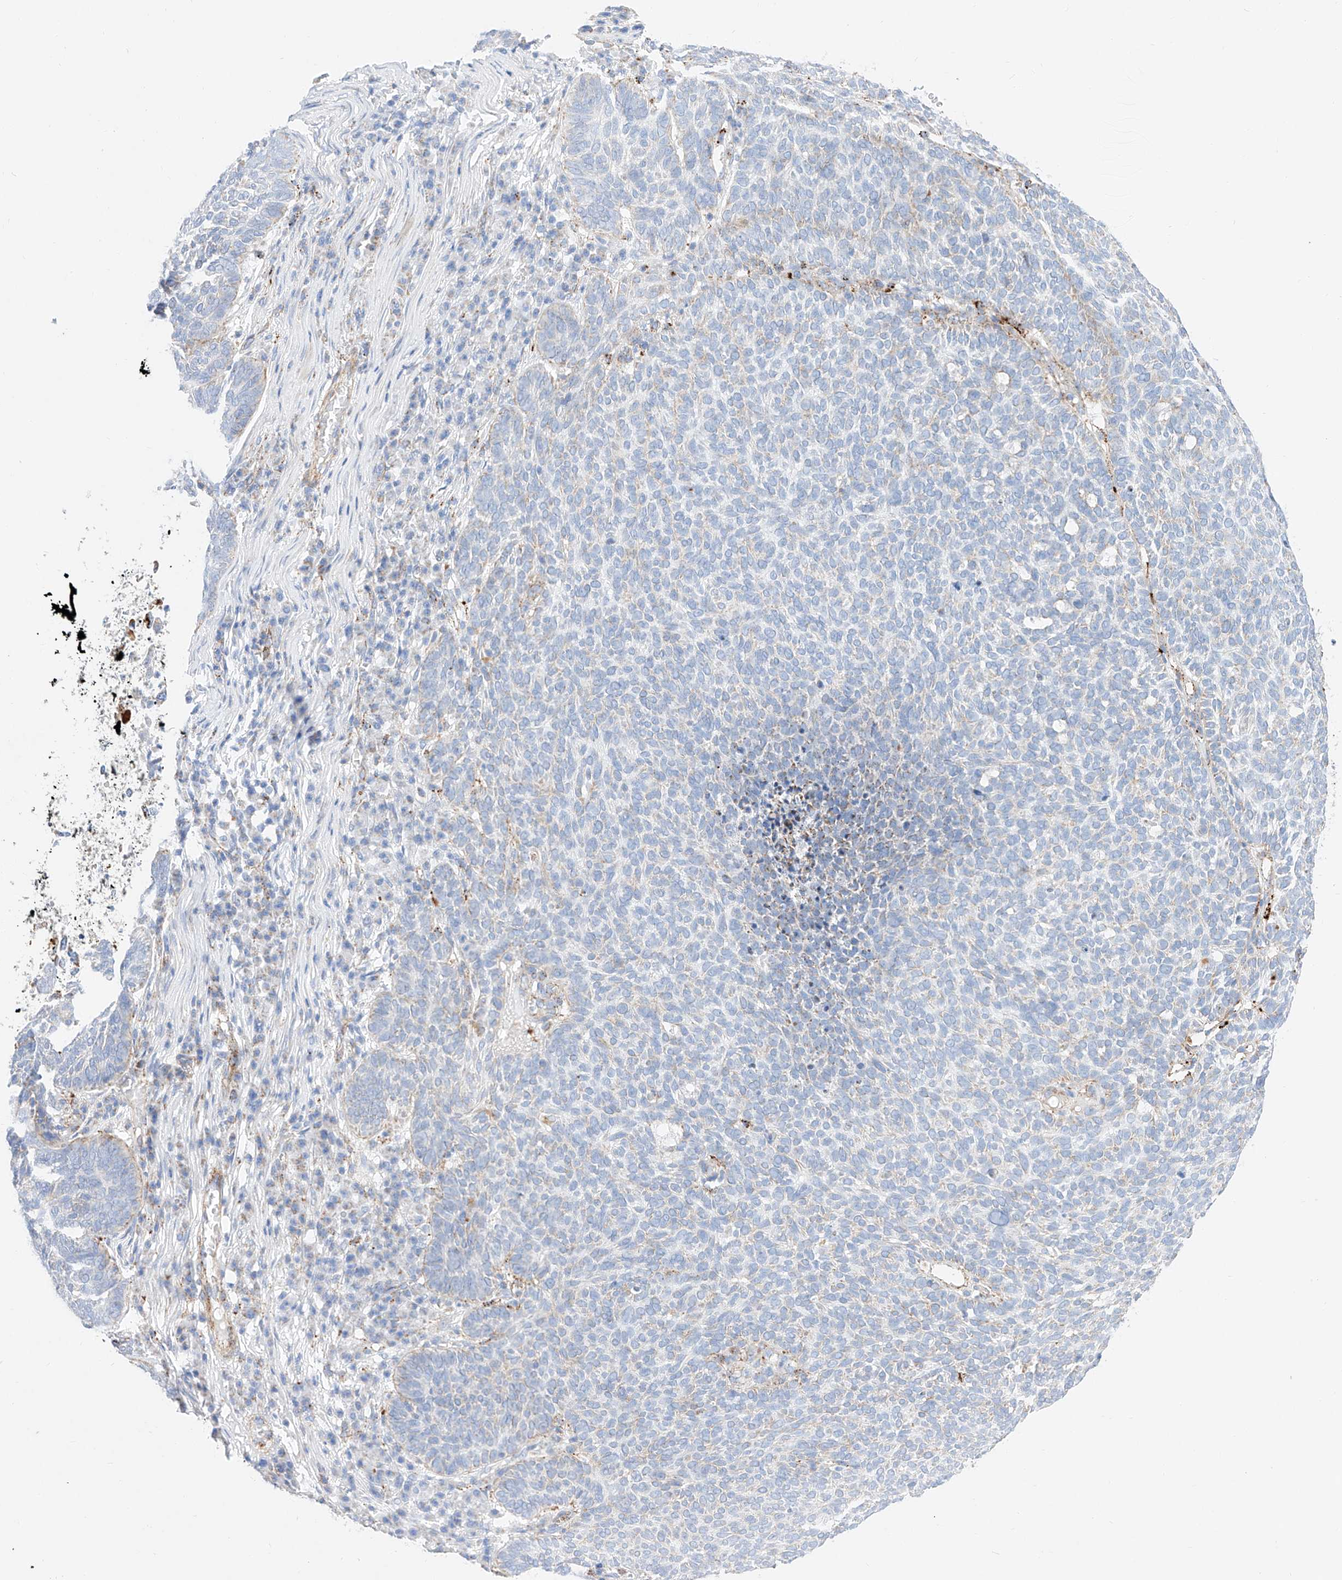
{"staining": {"intensity": "weak", "quantity": "<25%", "location": "cytoplasmic/membranous"}, "tissue": "skin cancer", "cell_type": "Tumor cells", "image_type": "cancer", "snomed": [{"axis": "morphology", "description": "Squamous cell carcinoma, NOS"}, {"axis": "topography", "description": "Skin"}], "caption": "Tumor cells show no significant protein expression in squamous cell carcinoma (skin).", "gene": "C6orf62", "patient": {"sex": "female", "age": 90}}